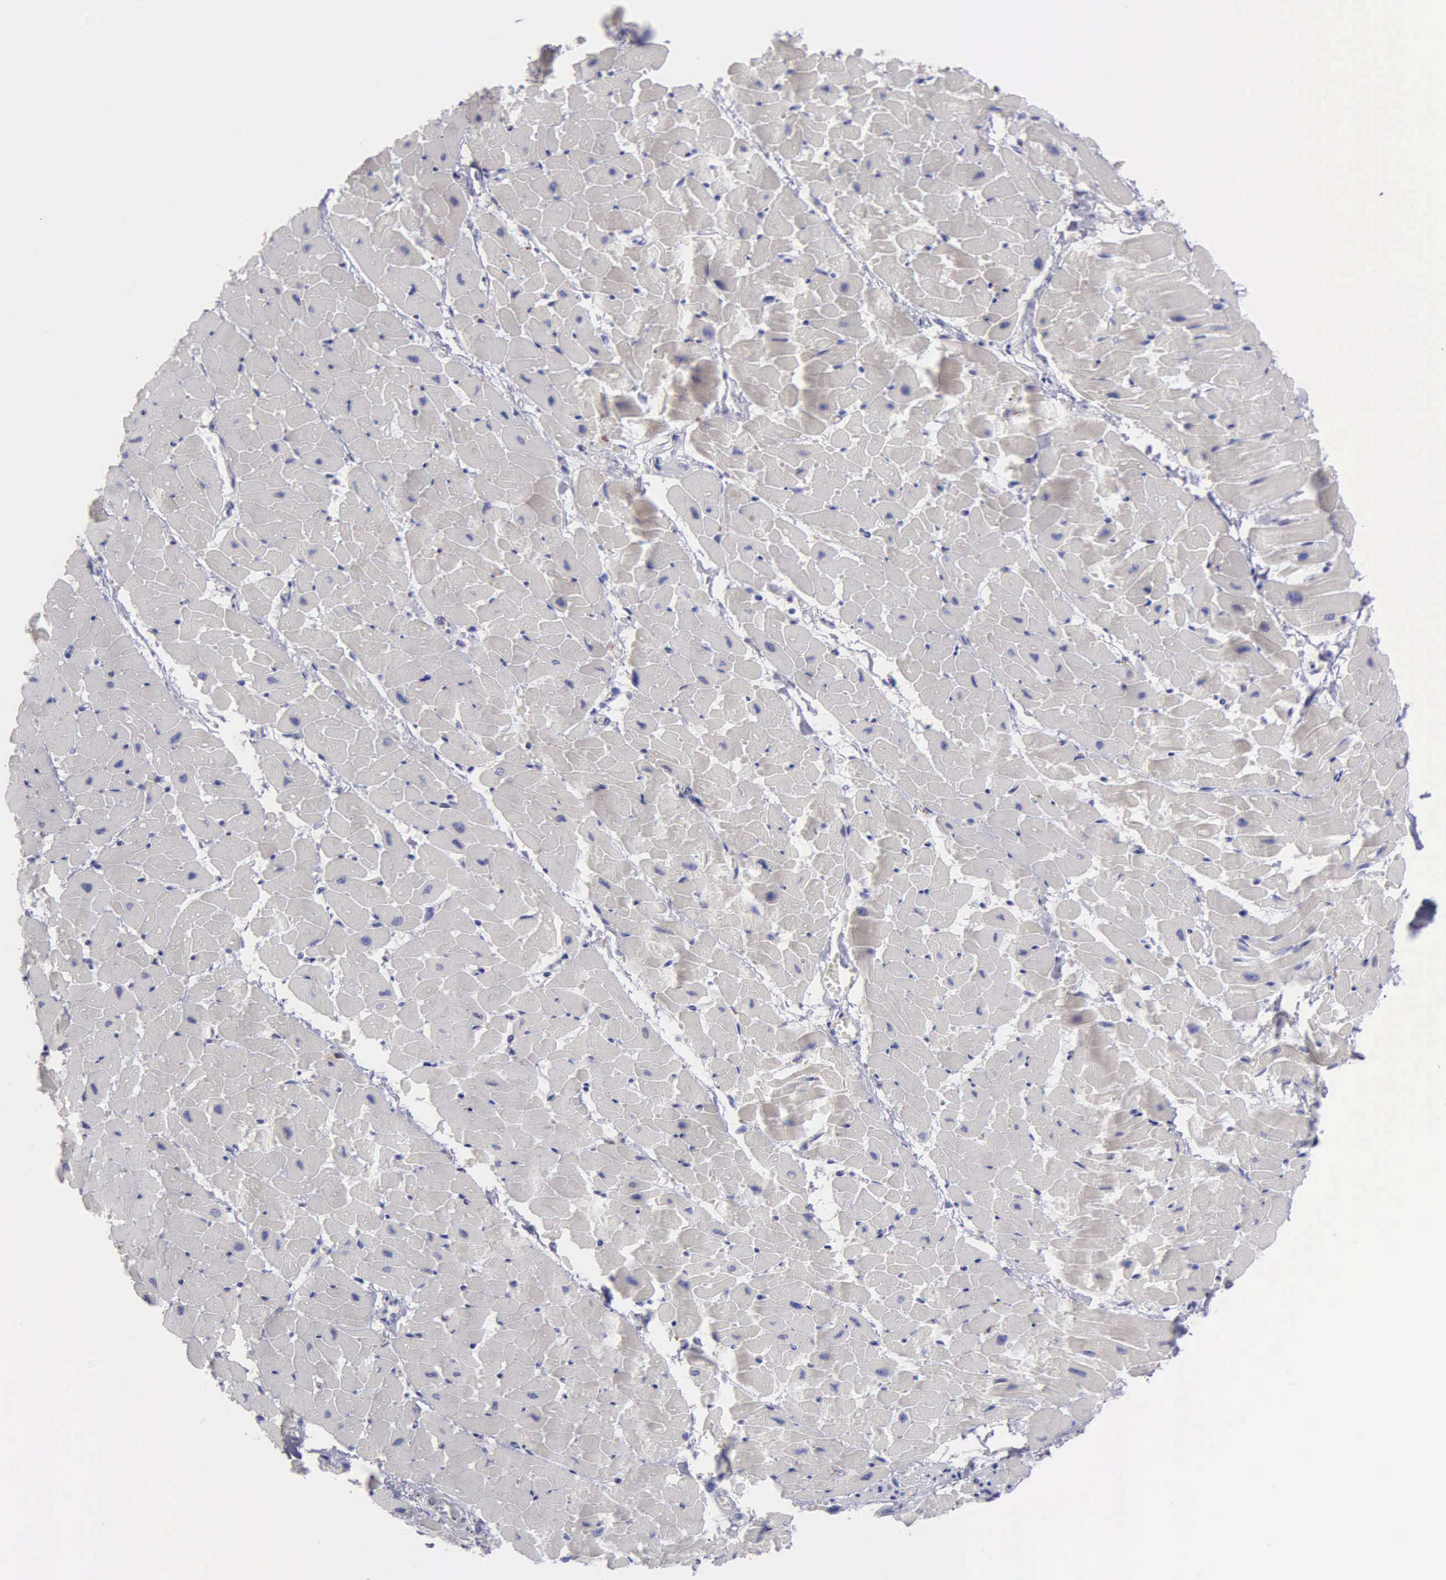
{"staining": {"intensity": "negative", "quantity": "none", "location": "none"}, "tissue": "heart muscle", "cell_type": "Cardiomyocytes", "image_type": "normal", "snomed": [{"axis": "morphology", "description": "Normal tissue, NOS"}, {"axis": "topography", "description": "Heart"}], "caption": "Immunohistochemical staining of unremarkable human heart muscle reveals no significant positivity in cardiomyocytes.", "gene": "TYRP1", "patient": {"sex": "female", "age": 19}}